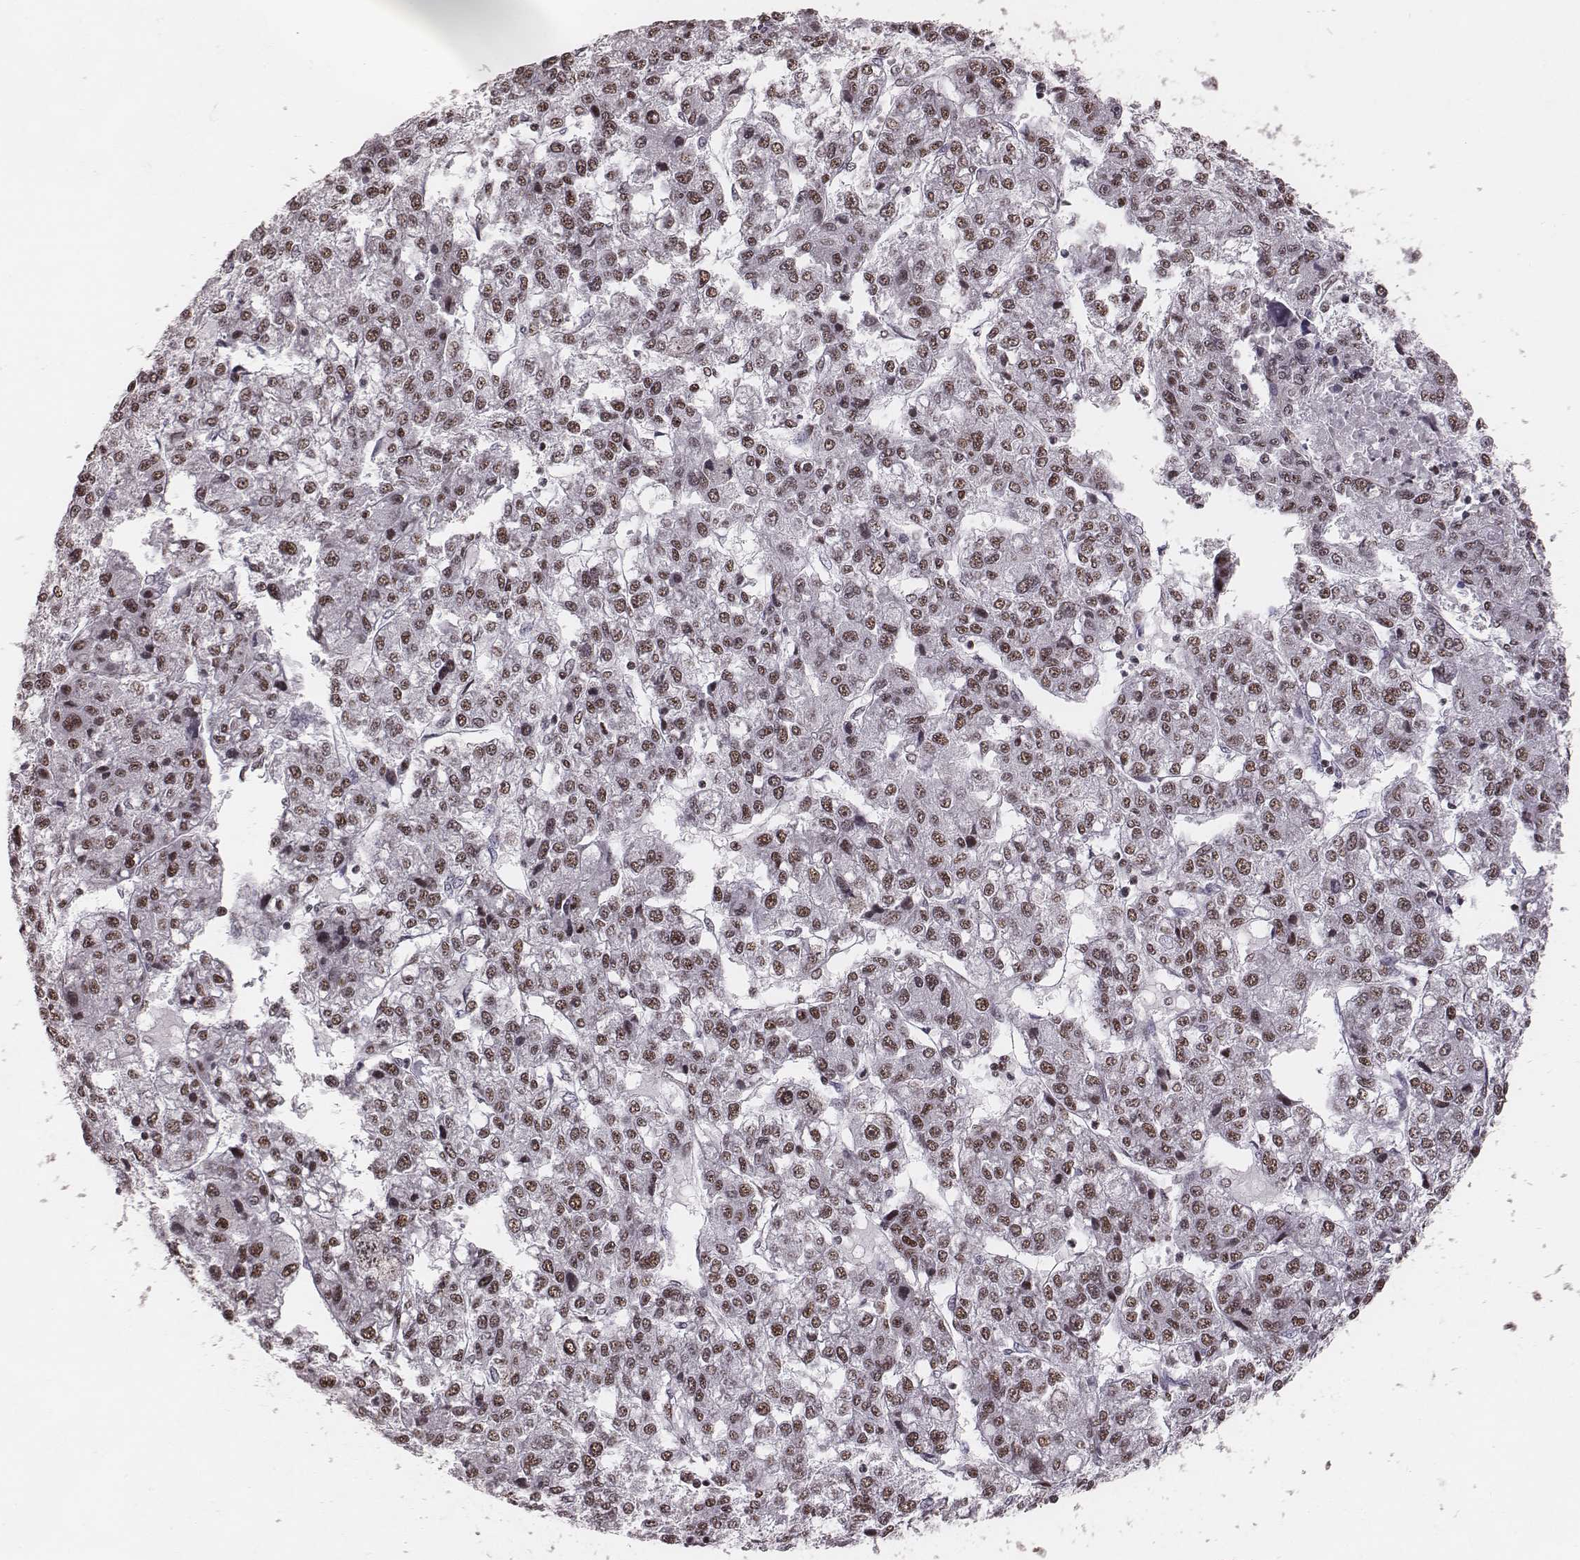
{"staining": {"intensity": "moderate", "quantity": ">75%", "location": "nuclear"}, "tissue": "liver cancer", "cell_type": "Tumor cells", "image_type": "cancer", "snomed": [{"axis": "morphology", "description": "Carcinoma, Hepatocellular, NOS"}, {"axis": "topography", "description": "Liver"}], "caption": "The histopathology image demonstrates immunohistochemical staining of hepatocellular carcinoma (liver). There is moderate nuclear positivity is identified in about >75% of tumor cells. (DAB (3,3'-diaminobenzidine) = brown stain, brightfield microscopy at high magnification).", "gene": "LUC7L", "patient": {"sex": "male", "age": 56}}